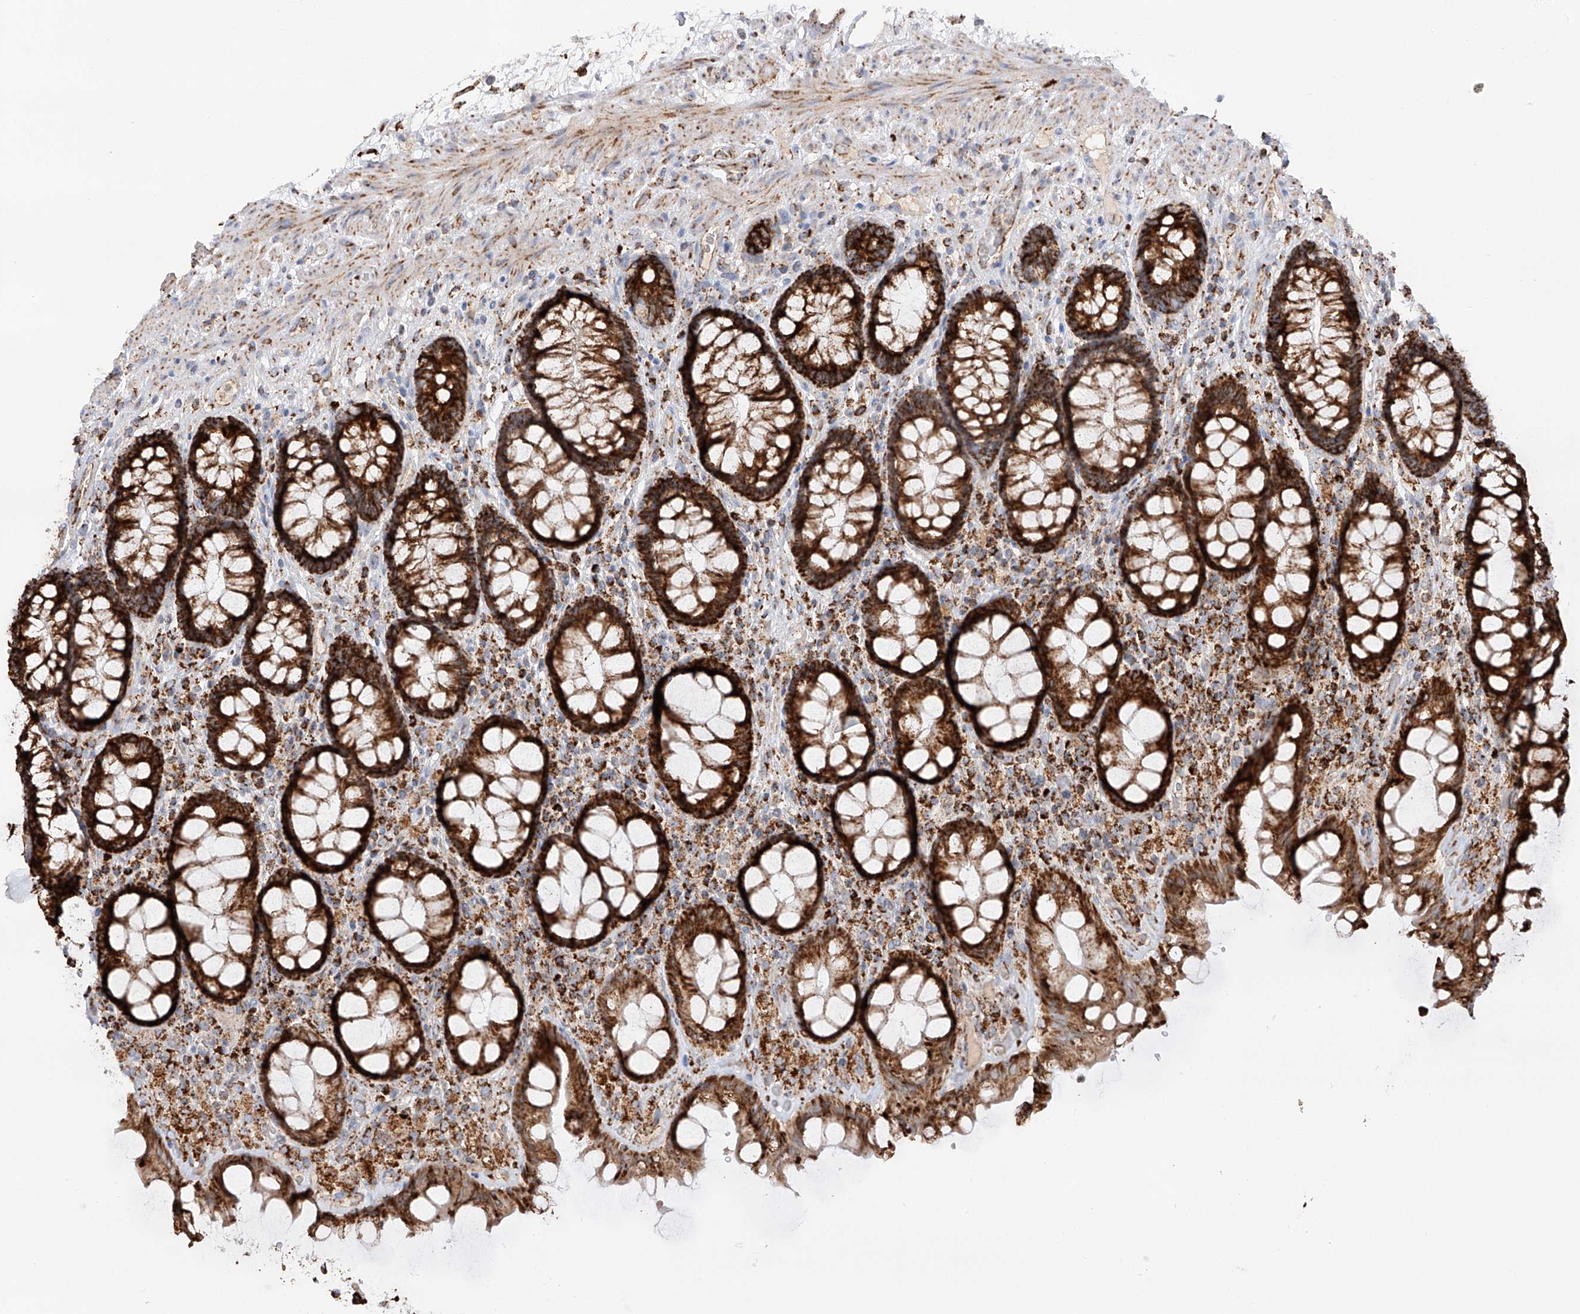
{"staining": {"intensity": "strong", "quantity": ">75%", "location": "cytoplasmic/membranous"}, "tissue": "rectum", "cell_type": "Glandular cells", "image_type": "normal", "snomed": [{"axis": "morphology", "description": "Normal tissue, NOS"}, {"axis": "topography", "description": "Rectum"}], "caption": "Immunohistochemistry staining of normal rectum, which displays high levels of strong cytoplasmic/membranous staining in about >75% of glandular cells indicating strong cytoplasmic/membranous protein positivity. The staining was performed using DAB (brown) for protein detection and nuclei were counterstained in hematoxylin (blue).", "gene": "TTC27", "patient": {"sex": "male", "age": 64}}